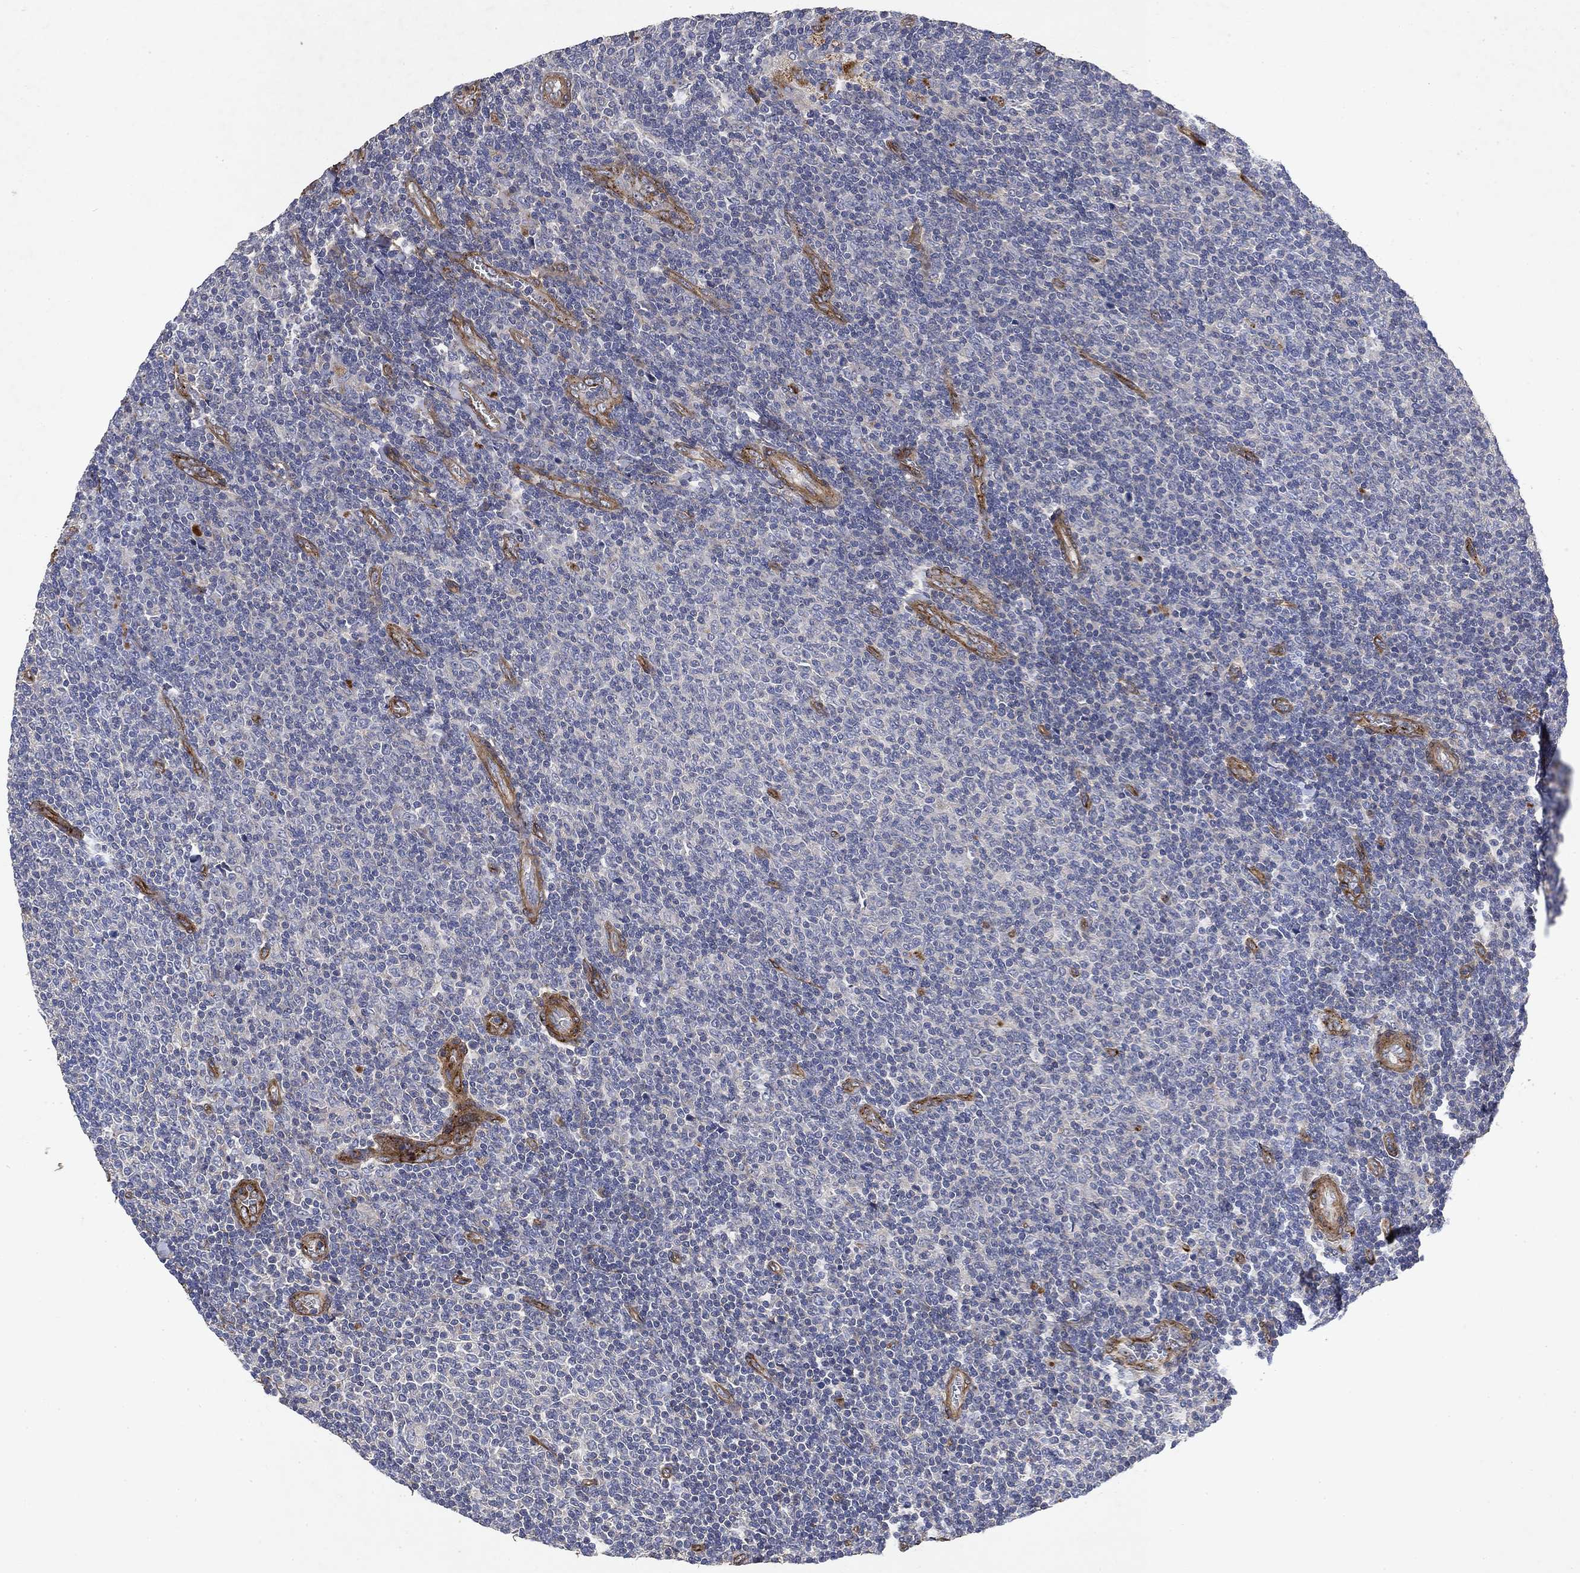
{"staining": {"intensity": "negative", "quantity": "none", "location": "none"}, "tissue": "lymphoma", "cell_type": "Tumor cells", "image_type": "cancer", "snomed": [{"axis": "morphology", "description": "Malignant lymphoma, non-Hodgkin's type, Low grade"}, {"axis": "topography", "description": "Lymph node"}], "caption": "A histopathology image of malignant lymphoma, non-Hodgkin's type (low-grade) stained for a protein displays no brown staining in tumor cells.", "gene": "COL4A2", "patient": {"sex": "male", "age": 52}}